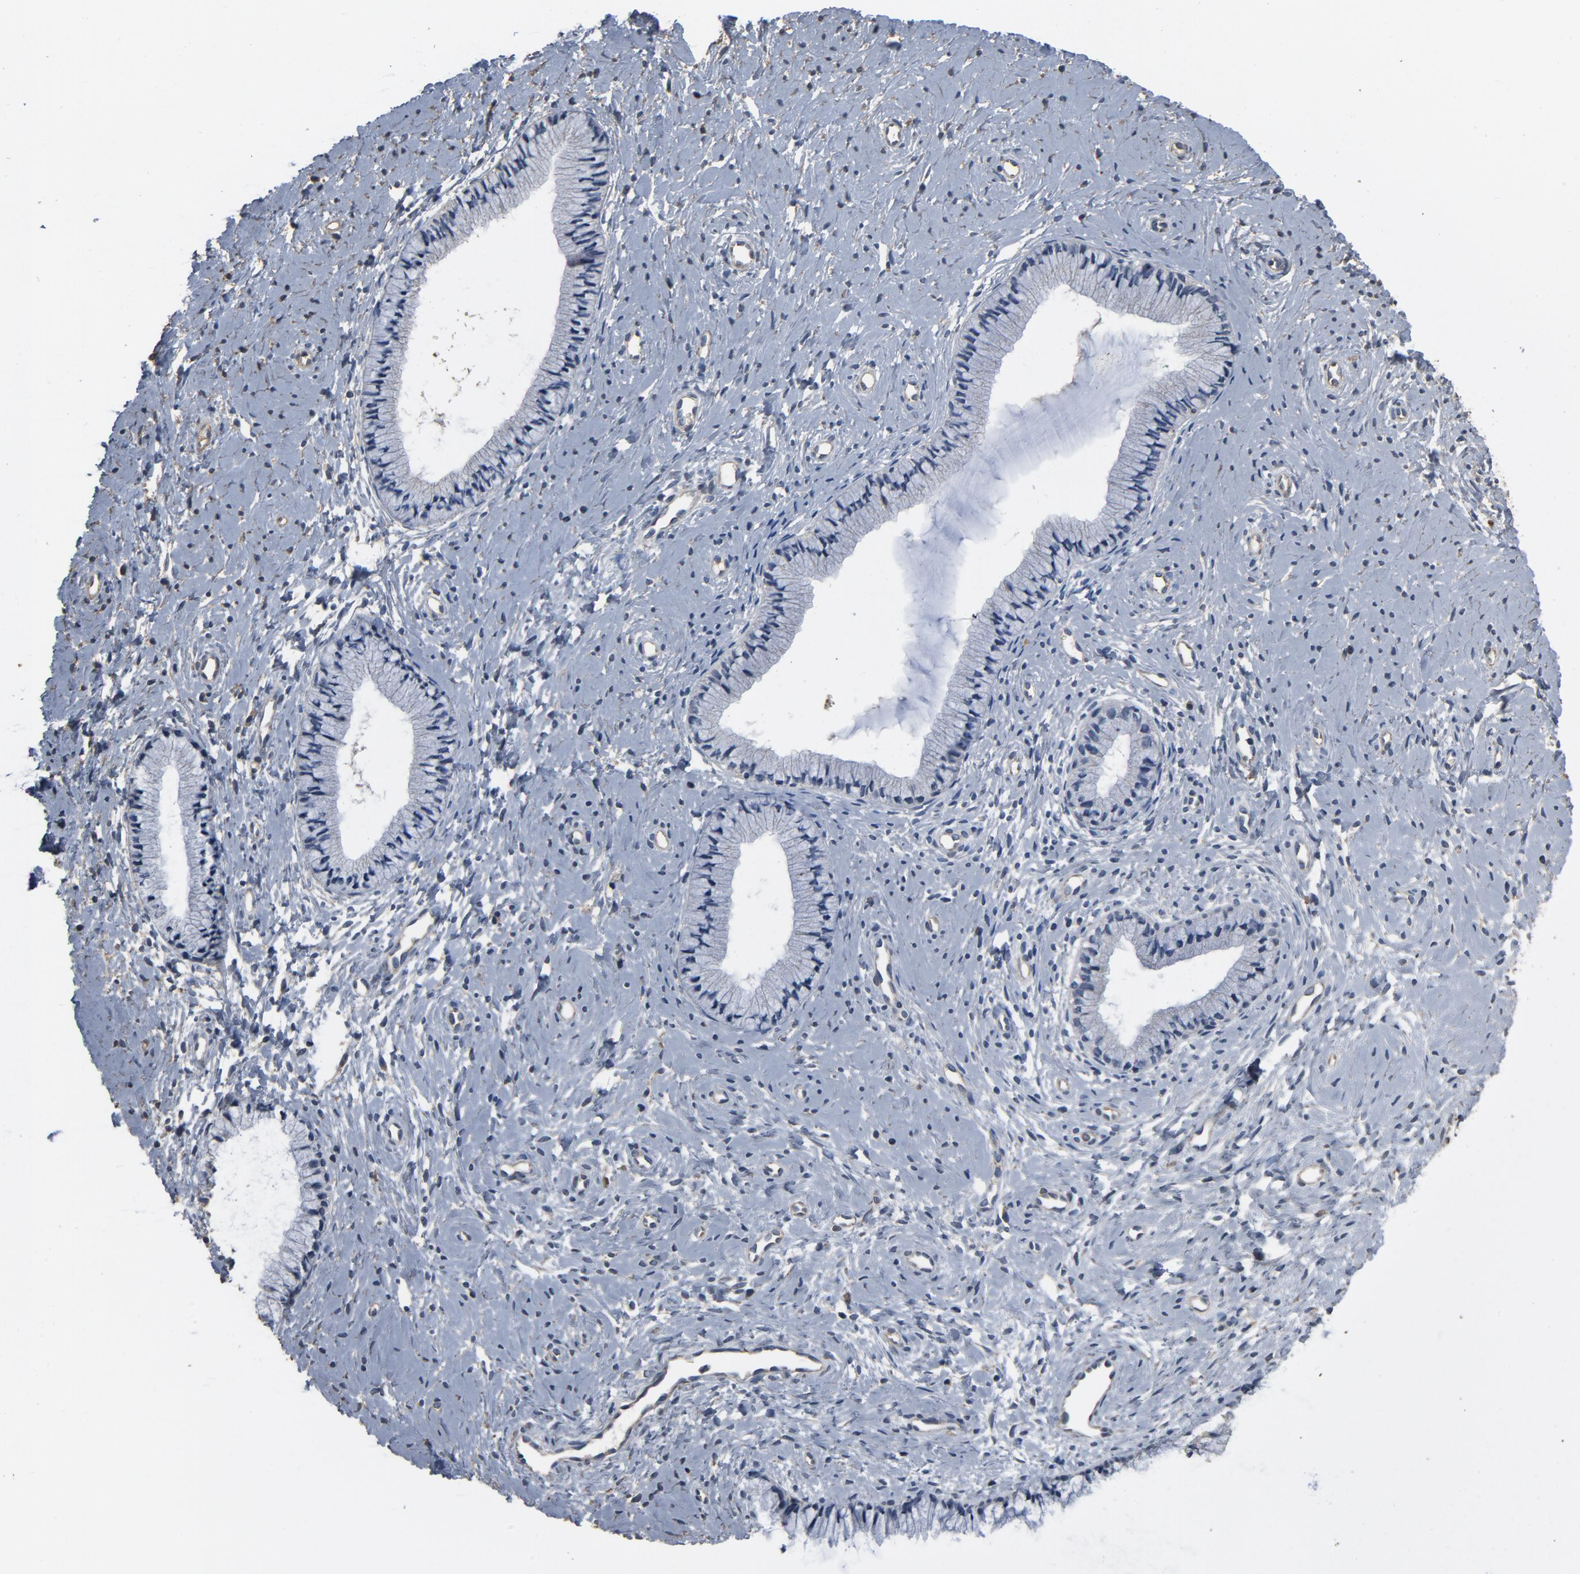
{"staining": {"intensity": "negative", "quantity": "none", "location": "none"}, "tissue": "cervix", "cell_type": "Glandular cells", "image_type": "normal", "snomed": [{"axis": "morphology", "description": "Normal tissue, NOS"}, {"axis": "topography", "description": "Cervix"}], "caption": "This is a micrograph of immunohistochemistry (IHC) staining of unremarkable cervix, which shows no staining in glandular cells. (IHC, brightfield microscopy, high magnification).", "gene": "SOX6", "patient": {"sex": "female", "age": 46}}